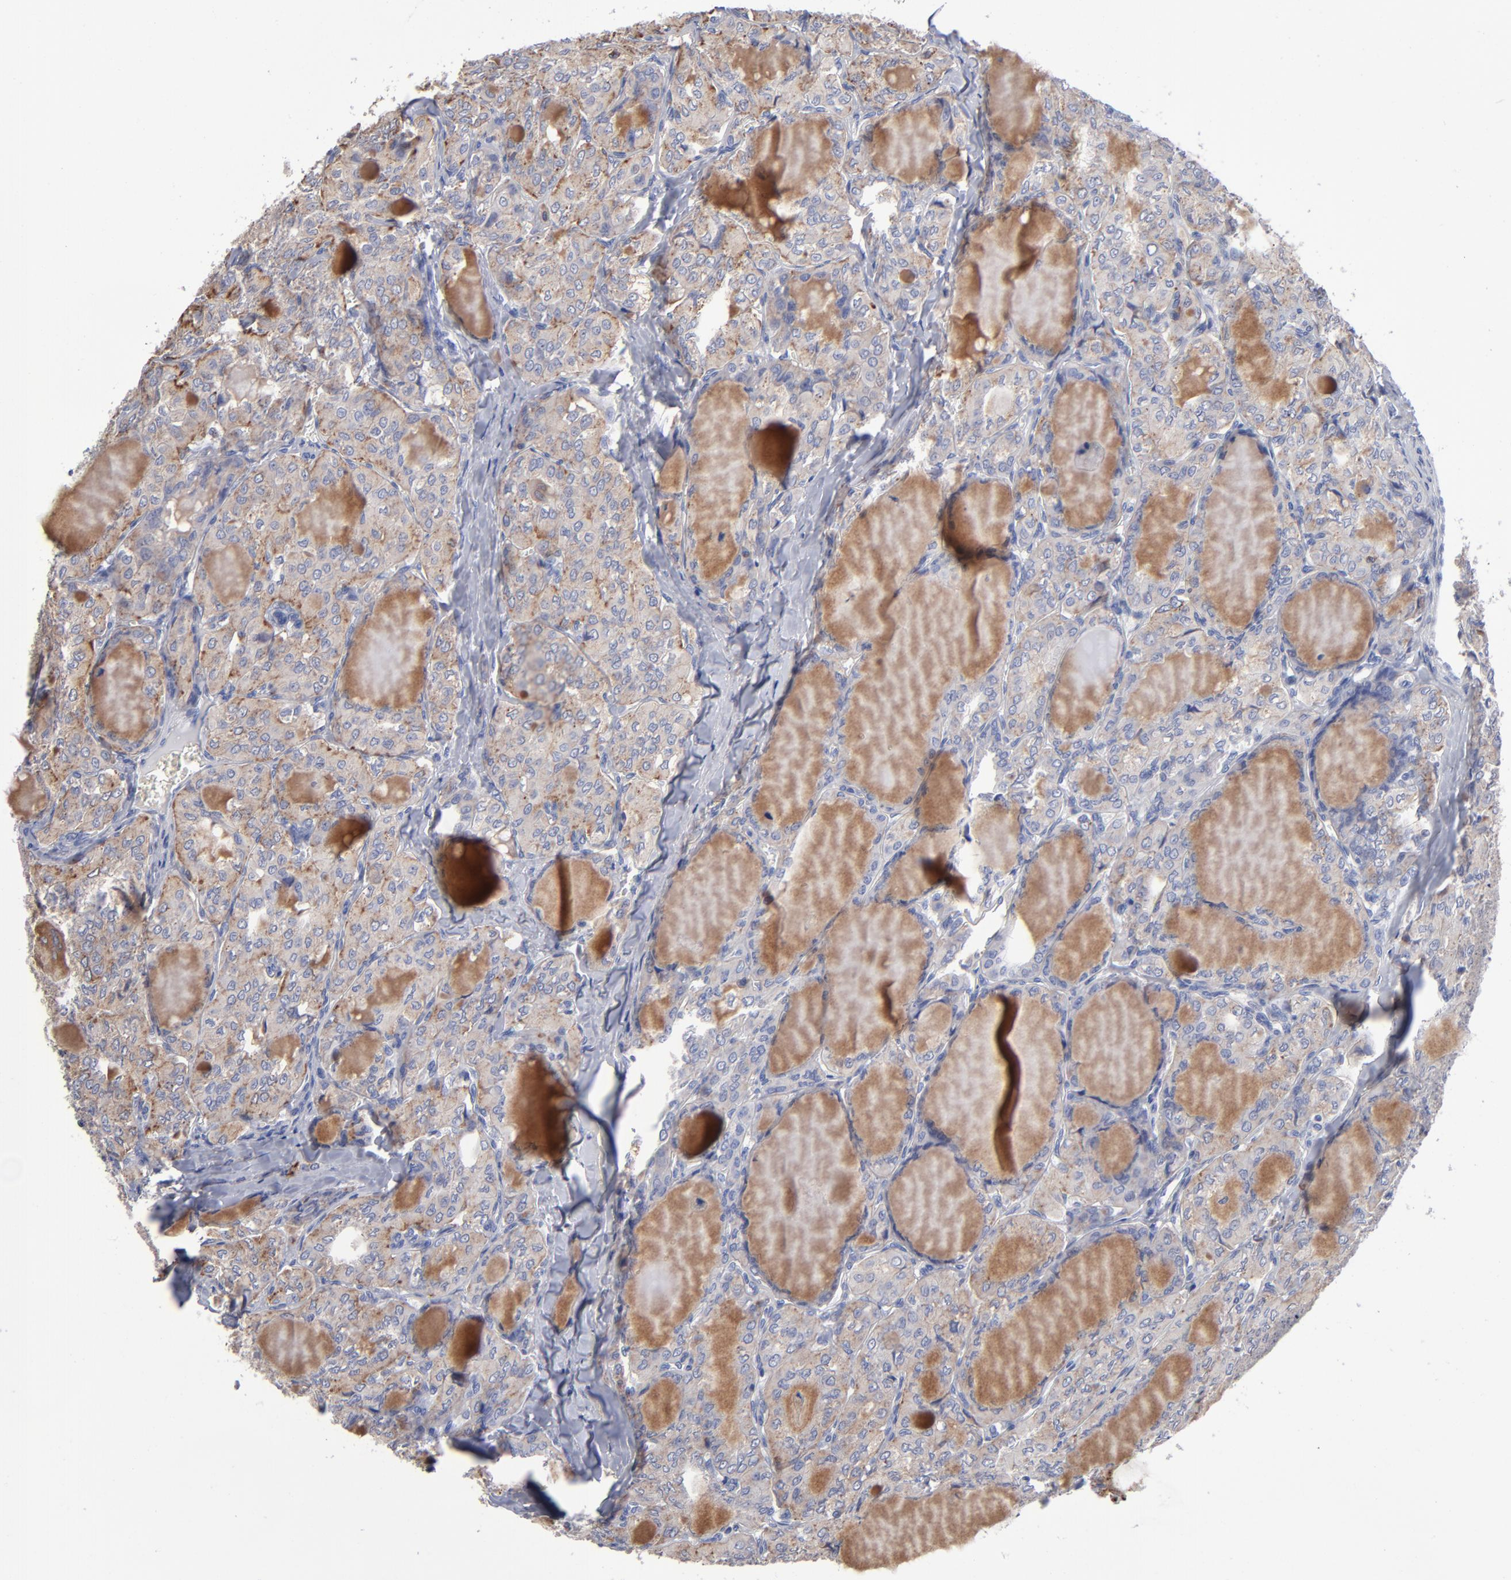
{"staining": {"intensity": "weak", "quantity": ">75%", "location": "cytoplasmic/membranous"}, "tissue": "thyroid cancer", "cell_type": "Tumor cells", "image_type": "cancer", "snomed": [{"axis": "morphology", "description": "Papillary adenocarcinoma, NOS"}, {"axis": "topography", "description": "Thyroid gland"}], "caption": "A photomicrograph of papillary adenocarcinoma (thyroid) stained for a protein reveals weak cytoplasmic/membranous brown staining in tumor cells. Nuclei are stained in blue.", "gene": "RRAGB", "patient": {"sex": "male", "age": 20}}